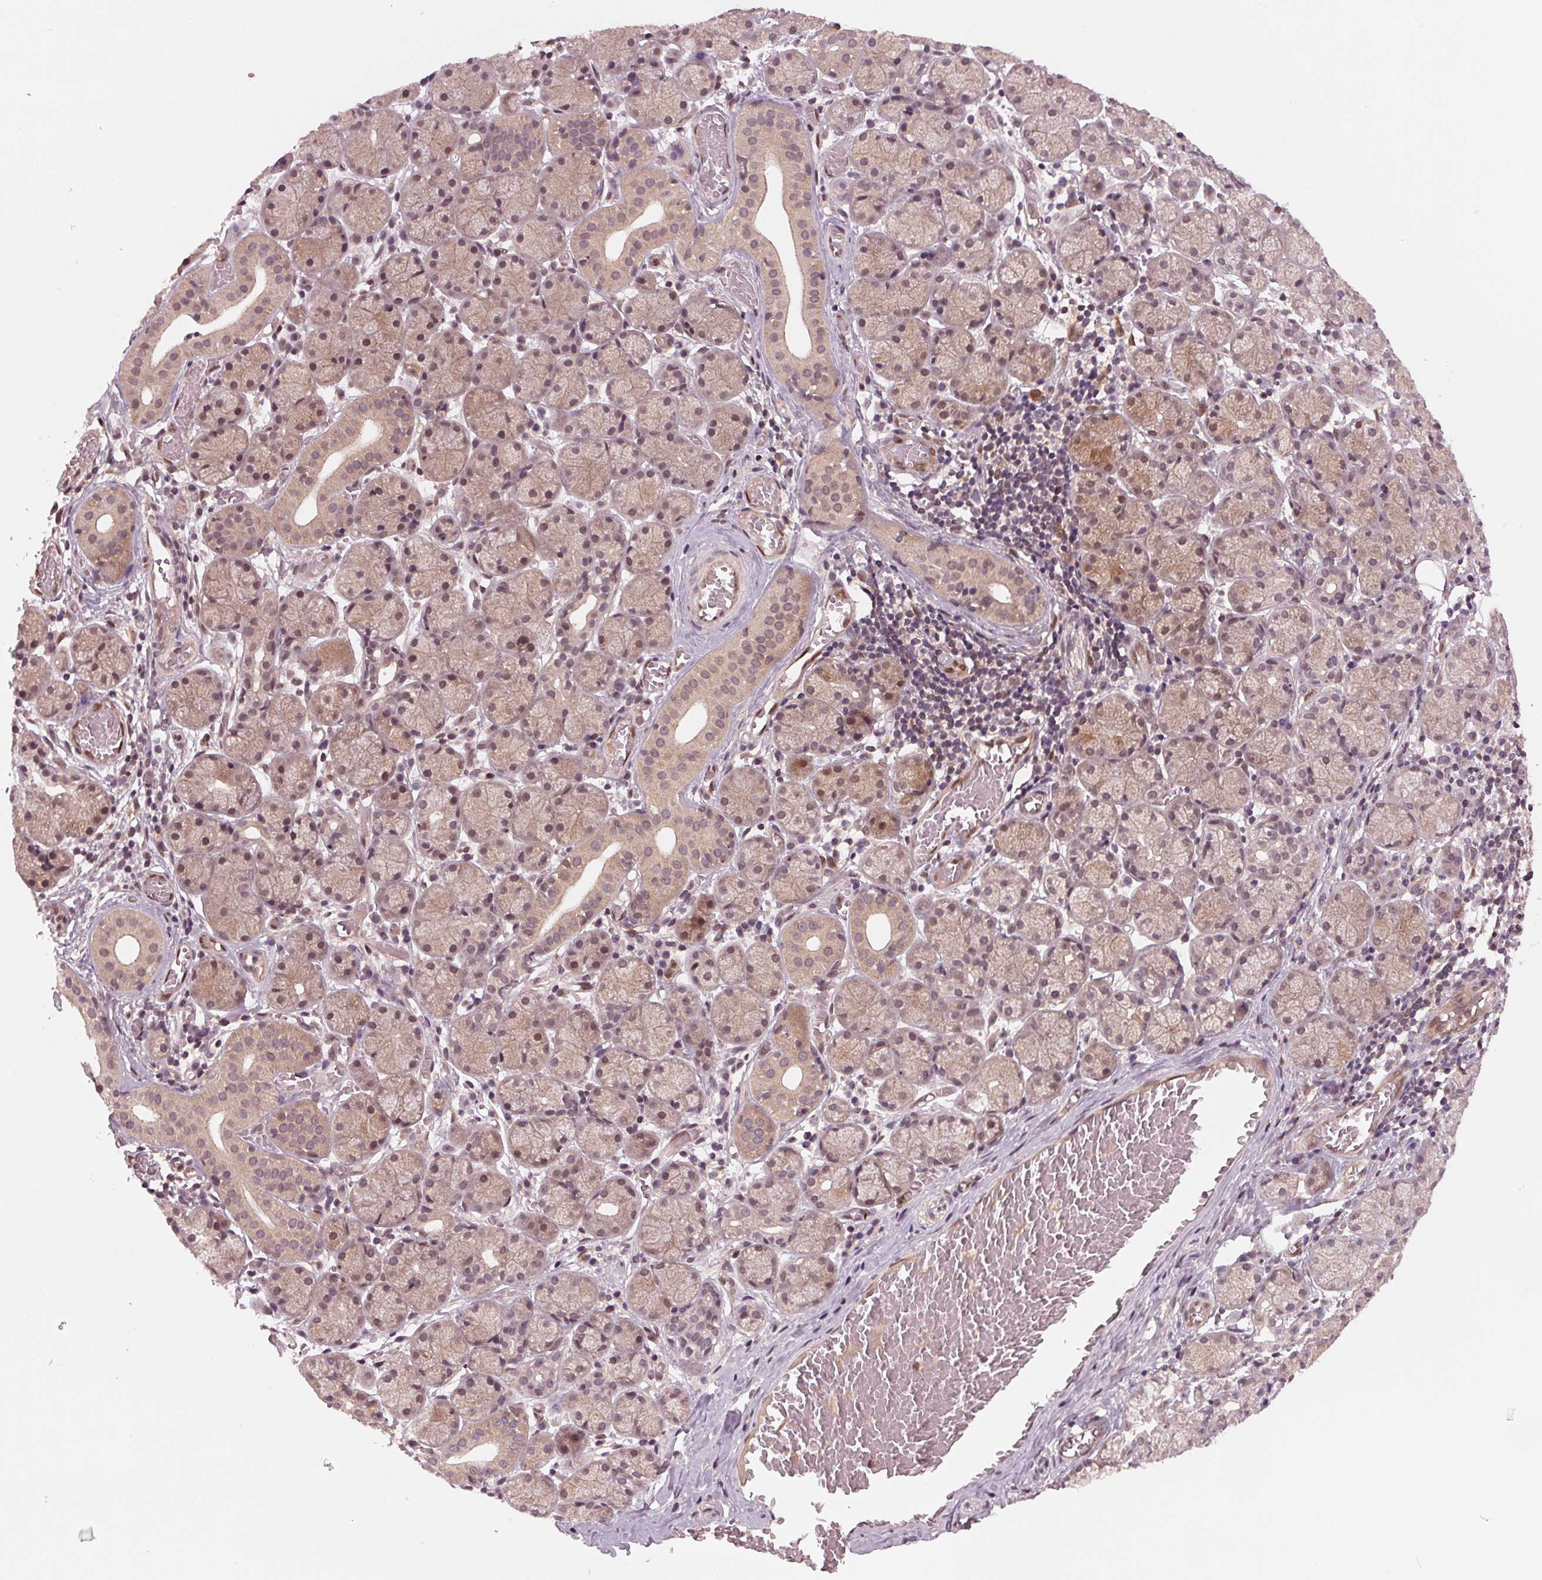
{"staining": {"intensity": "weak", "quantity": ">75%", "location": "cytoplasmic/membranous,nuclear"}, "tissue": "salivary gland", "cell_type": "Glandular cells", "image_type": "normal", "snomed": [{"axis": "morphology", "description": "Normal tissue, NOS"}, {"axis": "topography", "description": "Salivary gland"}, {"axis": "topography", "description": "Peripheral nerve tissue"}], "caption": "Immunohistochemistry image of unremarkable salivary gland stained for a protein (brown), which shows low levels of weak cytoplasmic/membranous,nuclear expression in approximately >75% of glandular cells.", "gene": "STAT3", "patient": {"sex": "female", "age": 24}}